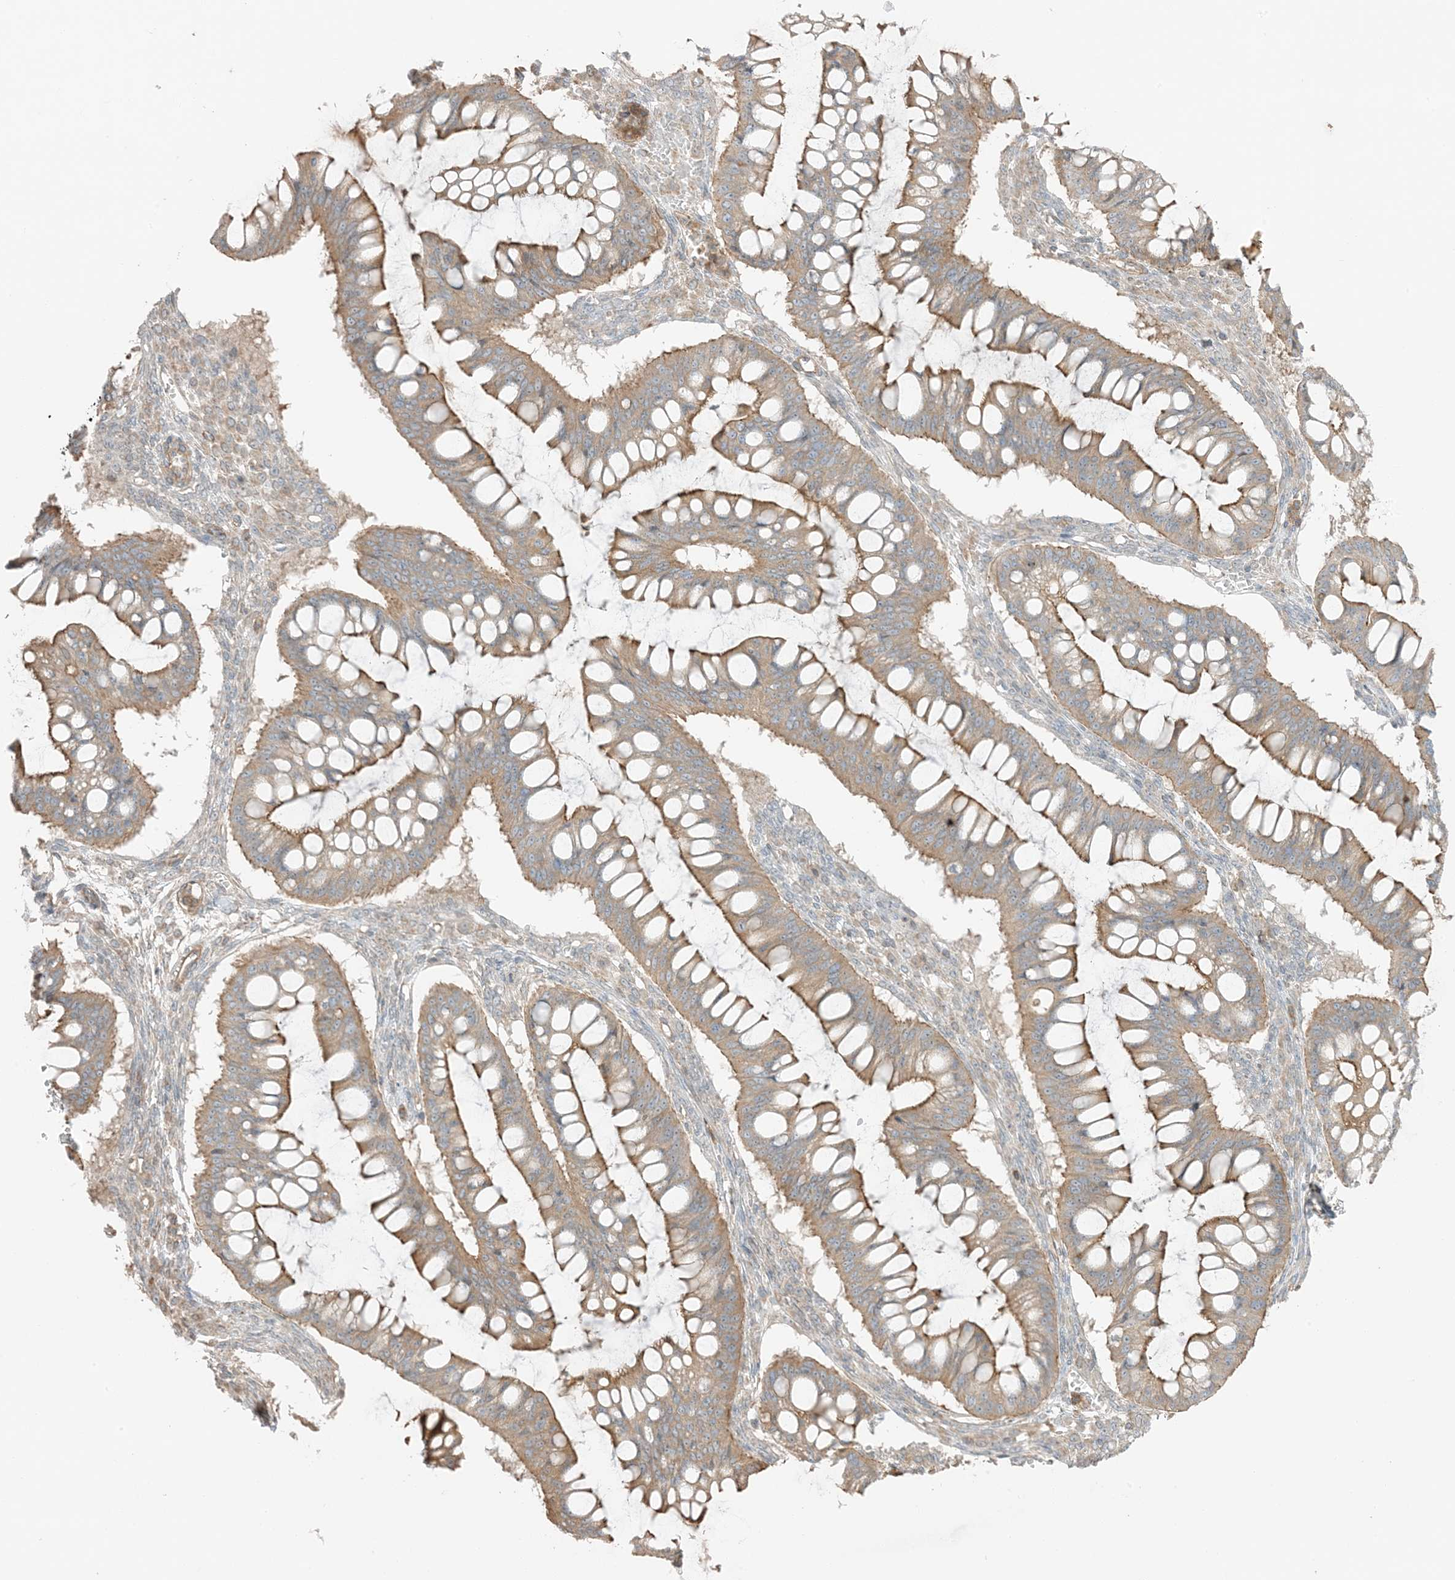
{"staining": {"intensity": "moderate", "quantity": ">75%", "location": "cytoplasmic/membranous"}, "tissue": "ovarian cancer", "cell_type": "Tumor cells", "image_type": "cancer", "snomed": [{"axis": "morphology", "description": "Cystadenocarcinoma, mucinous, NOS"}, {"axis": "topography", "description": "Ovary"}], "caption": "Moderate cytoplasmic/membranous positivity for a protein is seen in about >75% of tumor cells of ovarian cancer using IHC.", "gene": "SLC25A12", "patient": {"sex": "female", "age": 73}}